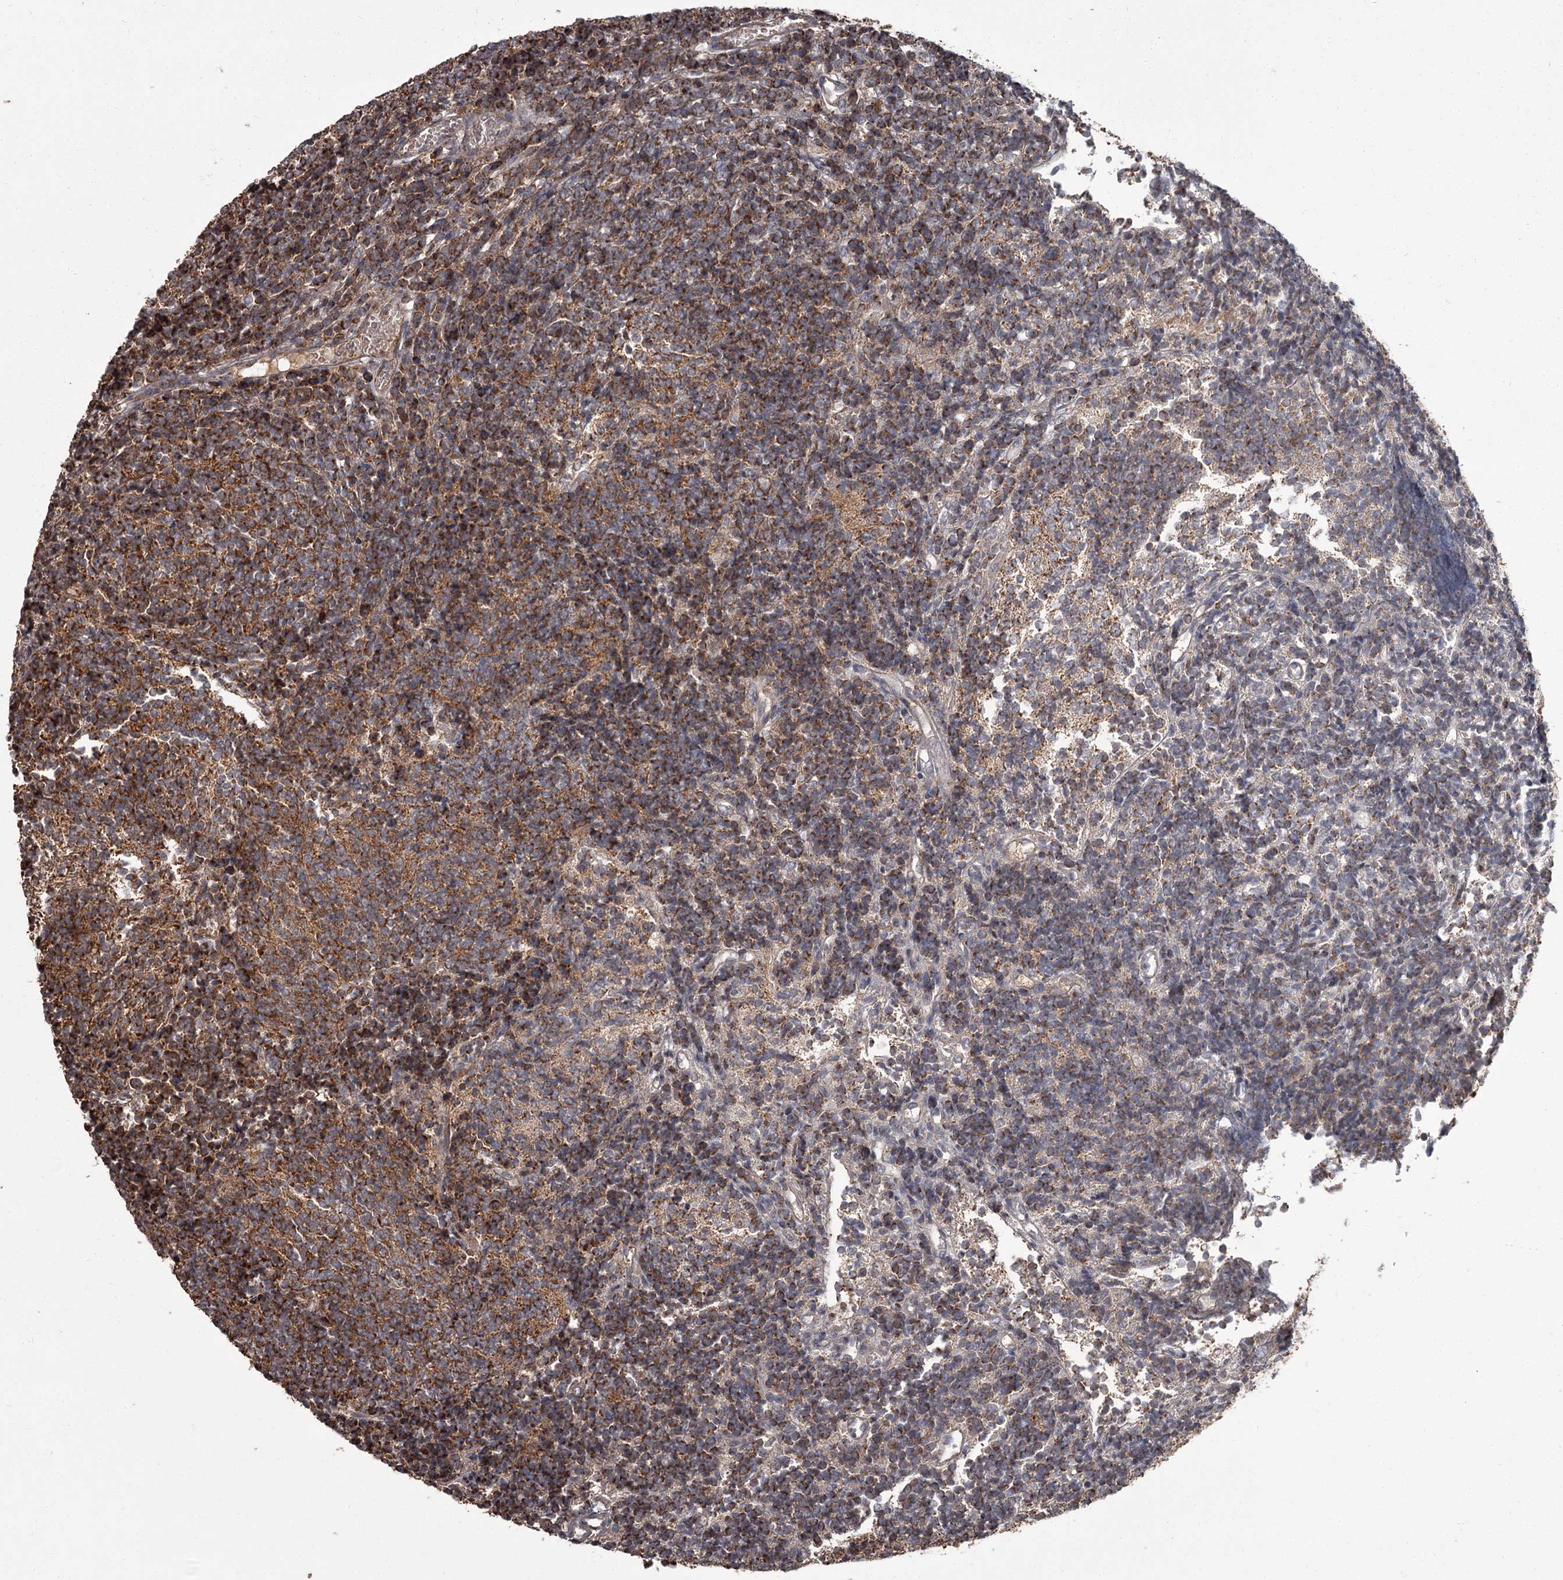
{"staining": {"intensity": "strong", "quantity": "25%-75%", "location": "cytoplasmic/membranous"}, "tissue": "glioma", "cell_type": "Tumor cells", "image_type": "cancer", "snomed": [{"axis": "morphology", "description": "Glioma, malignant, Low grade"}, {"axis": "topography", "description": "Brain"}], "caption": "Protein expression analysis of human glioma reveals strong cytoplasmic/membranous positivity in approximately 25%-75% of tumor cells.", "gene": "THAP9", "patient": {"sex": "female", "age": 1}}